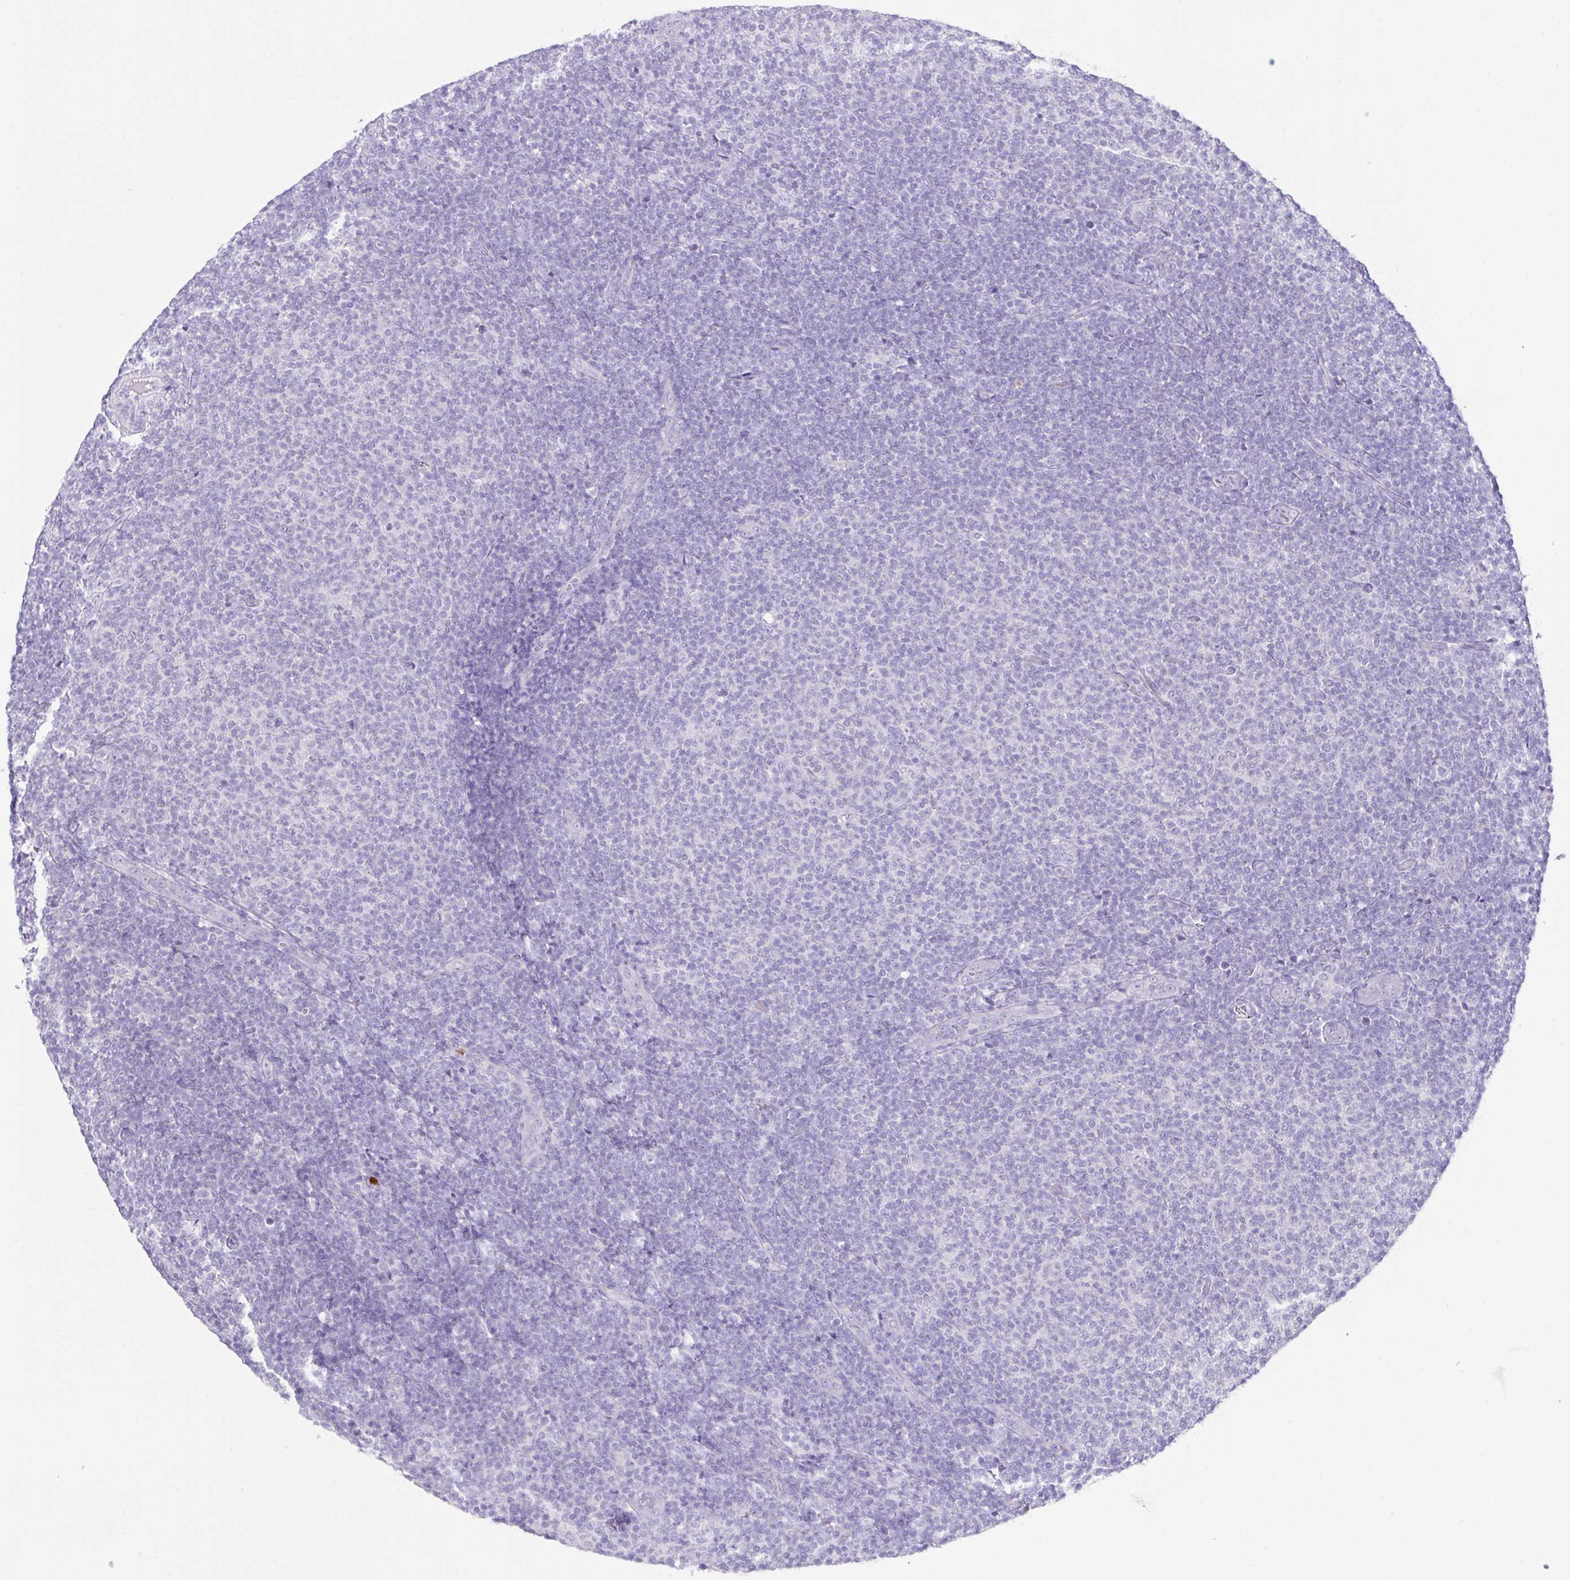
{"staining": {"intensity": "negative", "quantity": "none", "location": "none"}, "tissue": "lymphoma", "cell_type": "Tumor cells", "image_type": "cancer", "snomed": [{"axis": "morphology", "description": "Malignant lymphoma, non-Hodgkin's type, Low grade"}, {"axis": "topography", "description": "Lymph node"}], "caption": "DAB immunohistochemical staining of human low-grade malignant lymphoma, non-Hodgkin's type displays no significant expression in tumor cells. The staining is performed using DAB (3,3'-diaminobenzidine) brown chromogen with nuclei counter-stained in using hematoxylin.", "gene": "CST11", "patient": {"sex": "male", "age": 66}}